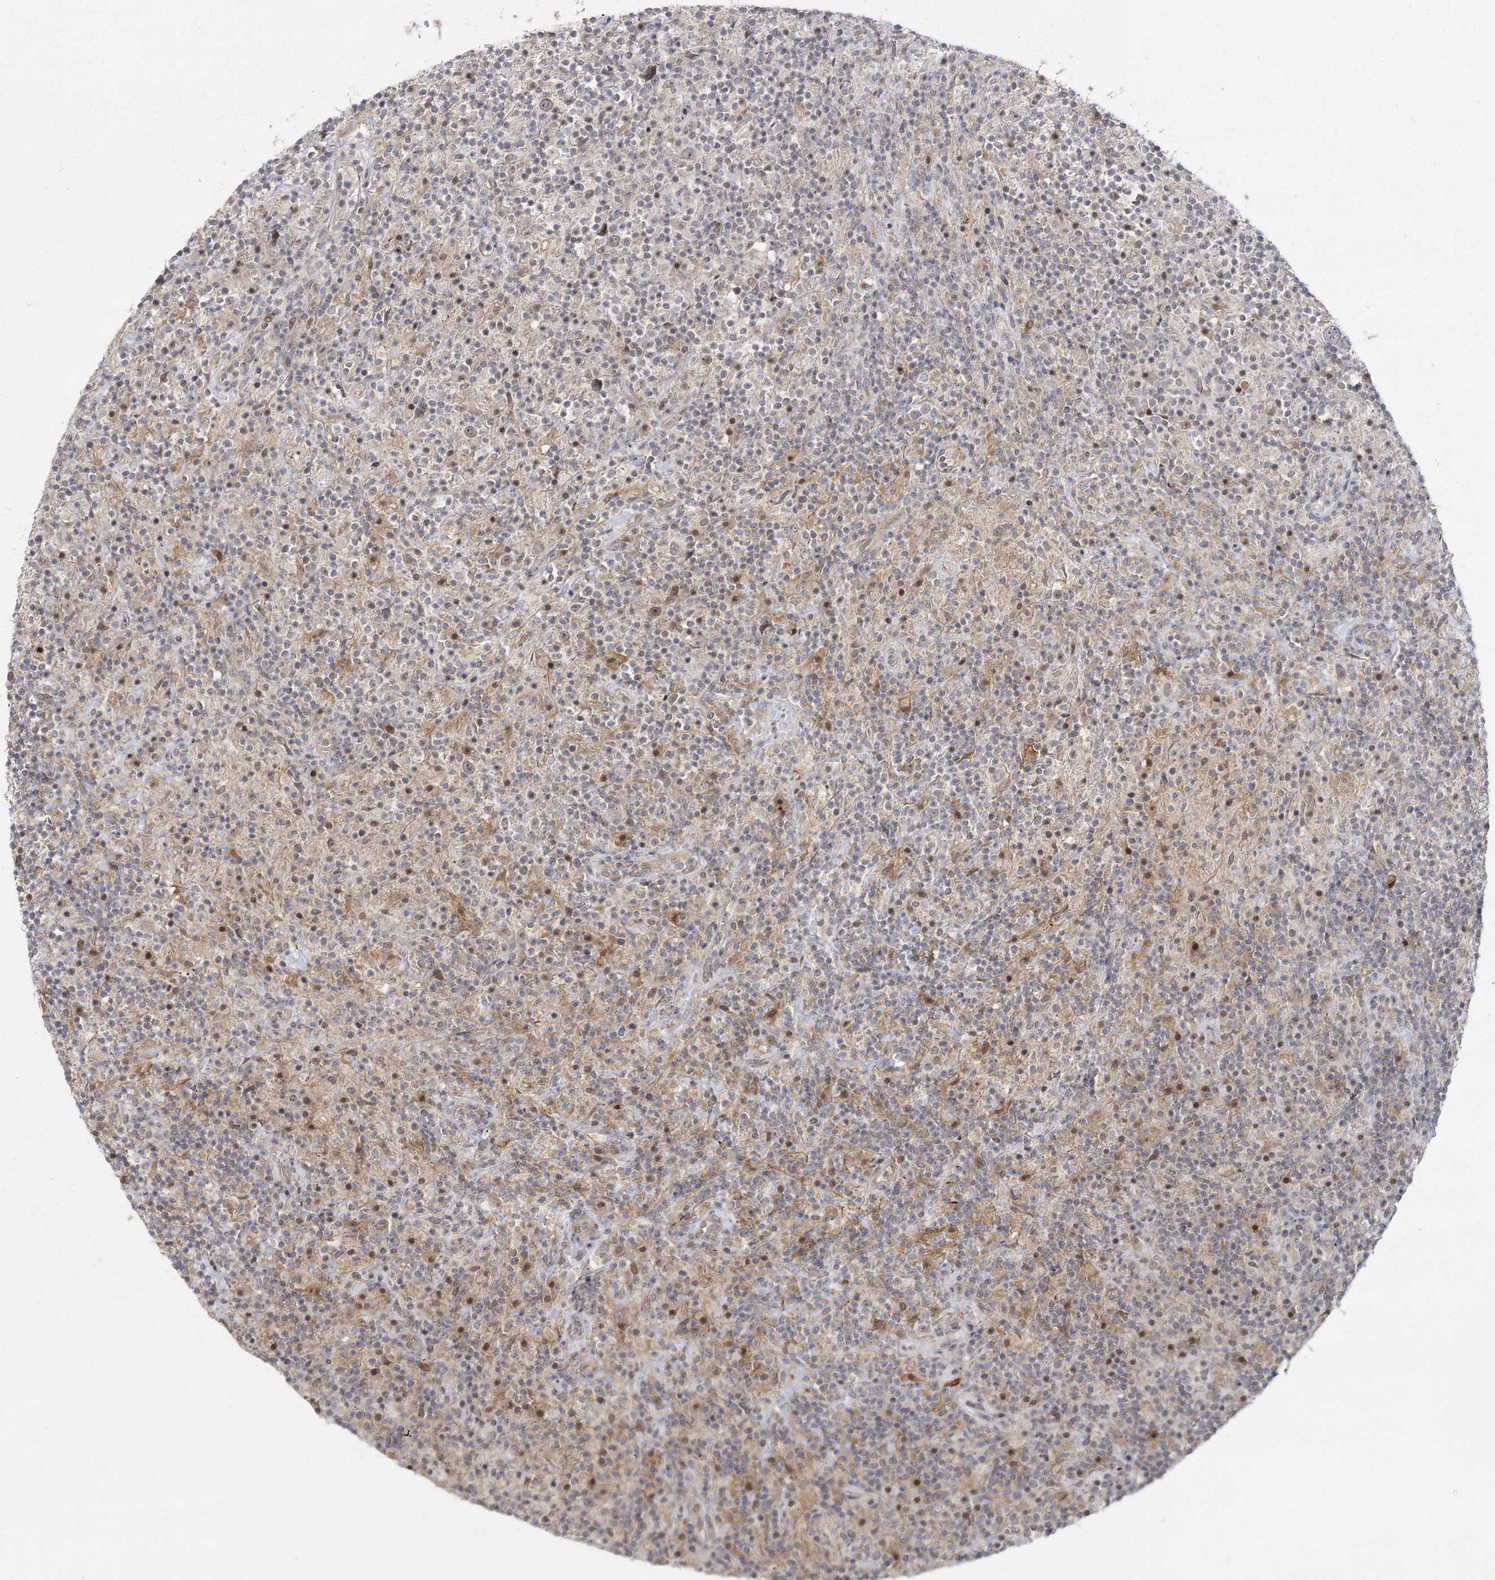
{"staining": {"intensity": "moderate", "quantity": "<25%", "location": "cytoplasmic/membranous,nuclear"}, "tissue": "lymphoma", "cell_type": "Tumor cells", "image_type": "cancer", "snomed": [{"axis": "morphology", "description": "Hodgkin's disease, NOS"}, {"axis": "topography", "description": "Lymph node"}], "caption": "IHC histopathology image of neoplastic tissue: lymphoma stained using IHC reveals low levels of moderate protein expression localized specifically in the cytoplasmic/membranous and nuclear of tumor cells, appearing as a cytoplasmic/membranous and nuclear brown color.", "gene": "AP2M1", "patient": {"sex": "male", "age": 70}}